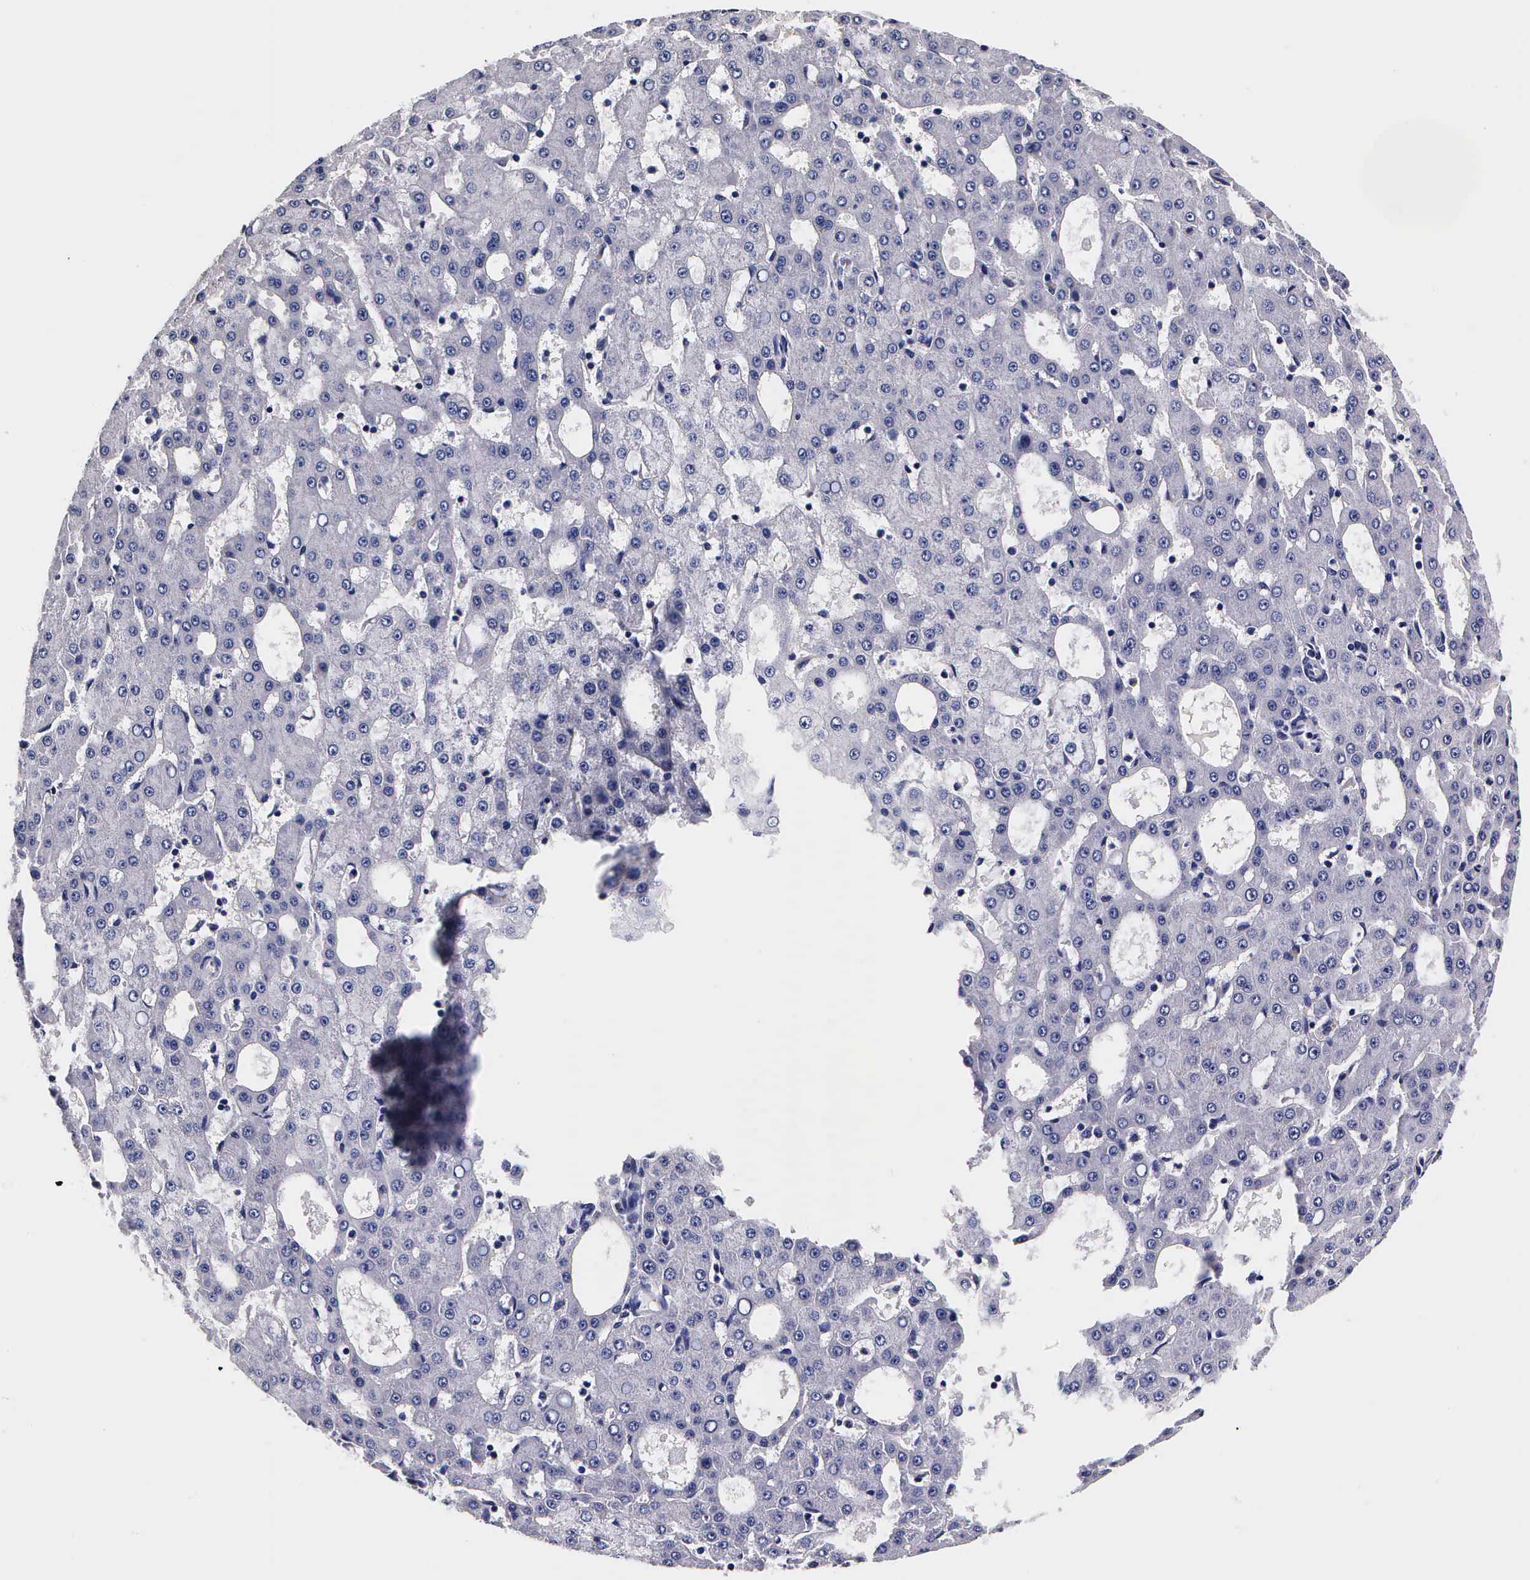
{"staining": {"intensity": "negative", "quantity": "none", "location": "none"}, "tissue": "liver cancer", "cell_type": "Tumor cells", "image_type": "cancer", "snomed": [{"axis": "morphology", "description": "Carcinoma, Hepatocellular, NOS"}, {"axis": "topography", "description": "Liver"}], "caption": "Tumor cells show no significant protein expression in liver cancer.", "gene": "IAPP", "patient": {"sex": "male", "age": 47}}